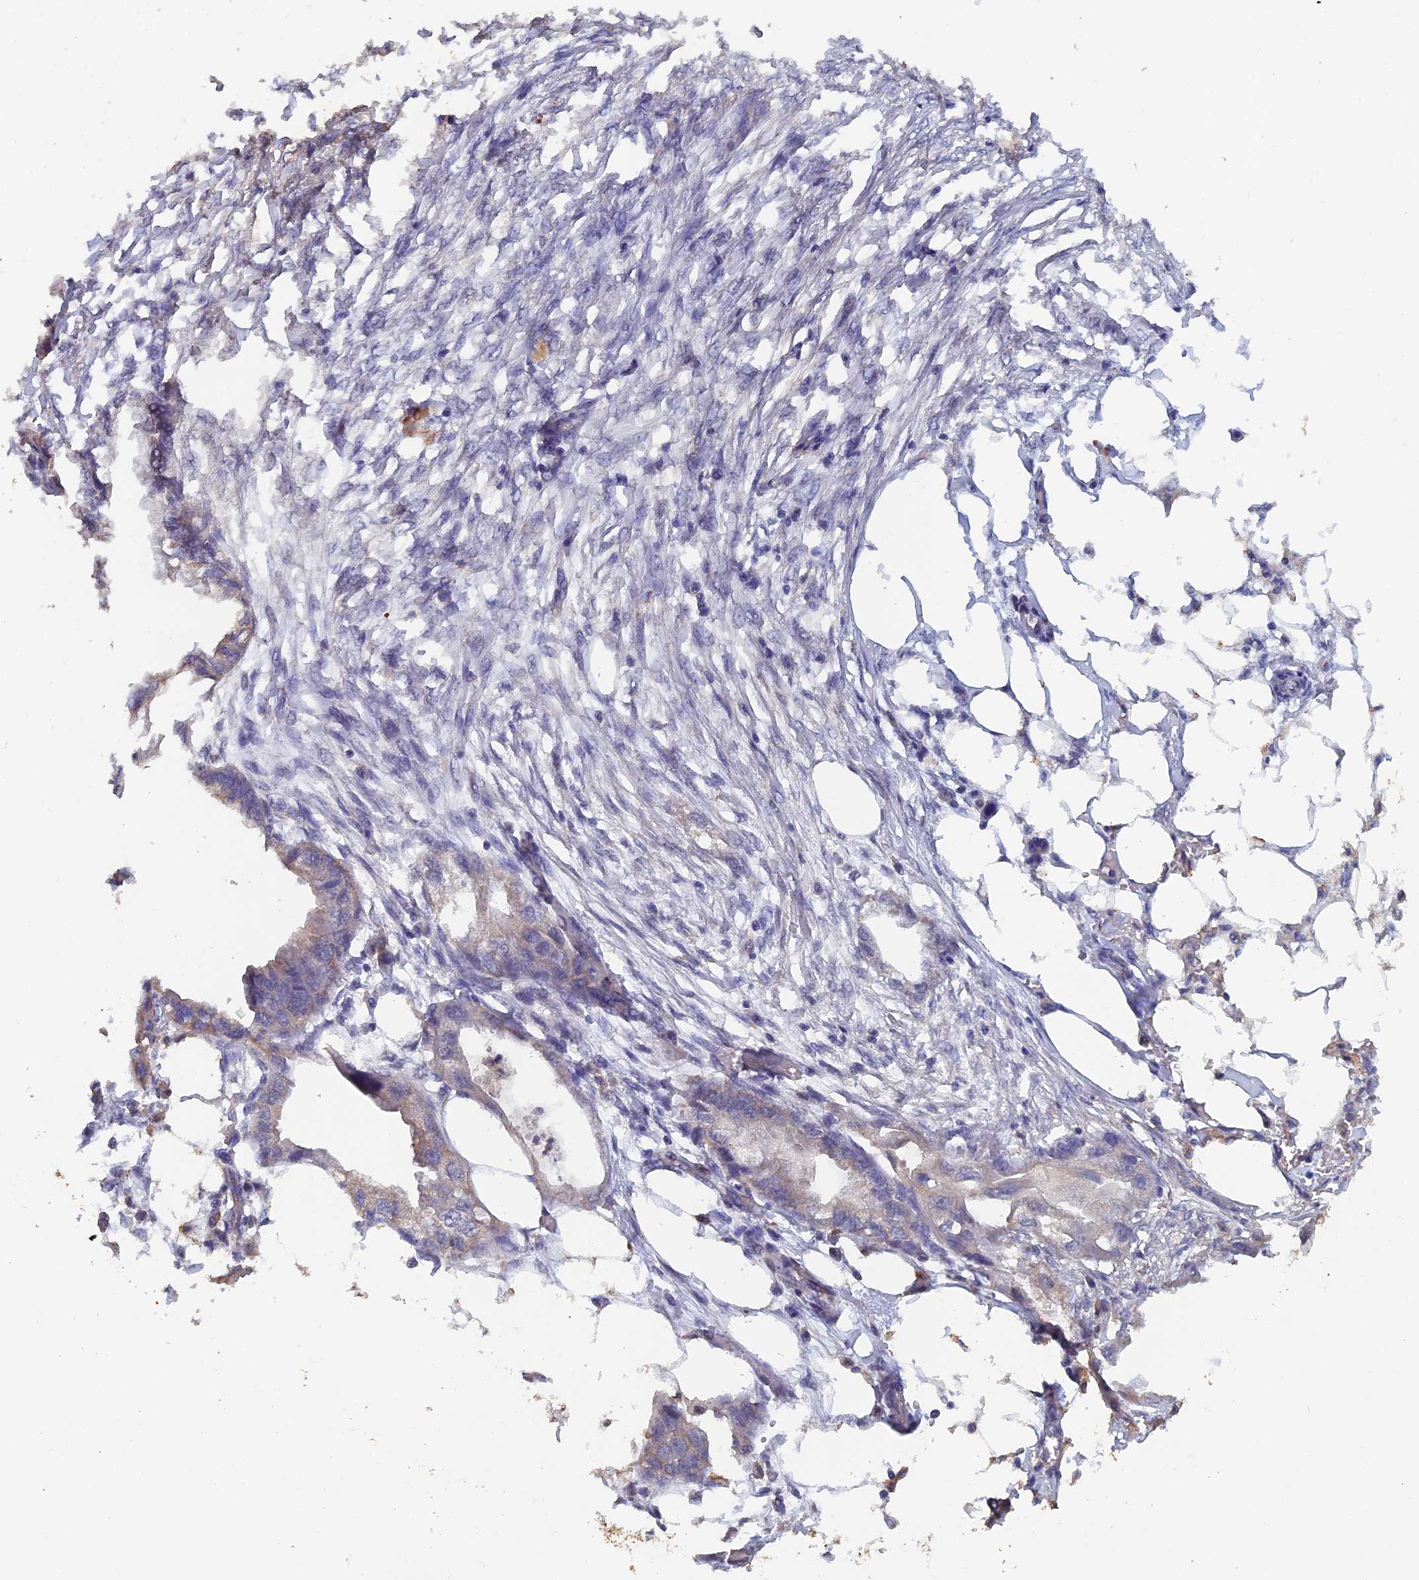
{"staining": {"intensity": "negative", "quantity": "none", "location": "none"}, "tissue": "endometrial cancer", "cell_type": "Tumor cells", "image_type": "cancer", "snomed": [{"axis": "morphology", "description": "Adenocarcinoma, NOS"}, {"axis": "morphology", "description": "Adenocarcinoma, metastatic, NOS"}, {"axis": "topography", "description": "Adipose tissue"}, {"axis": "topography", "description": "Endometrium"}], "caption": "Human metastatic adenocarcinoma (endometrial) stained for a protein using immunohistochemistry demonstrates no positivity in tumor cells.", "gene": "PIGQ", "patient": {"sex": "female", "age": 67}}